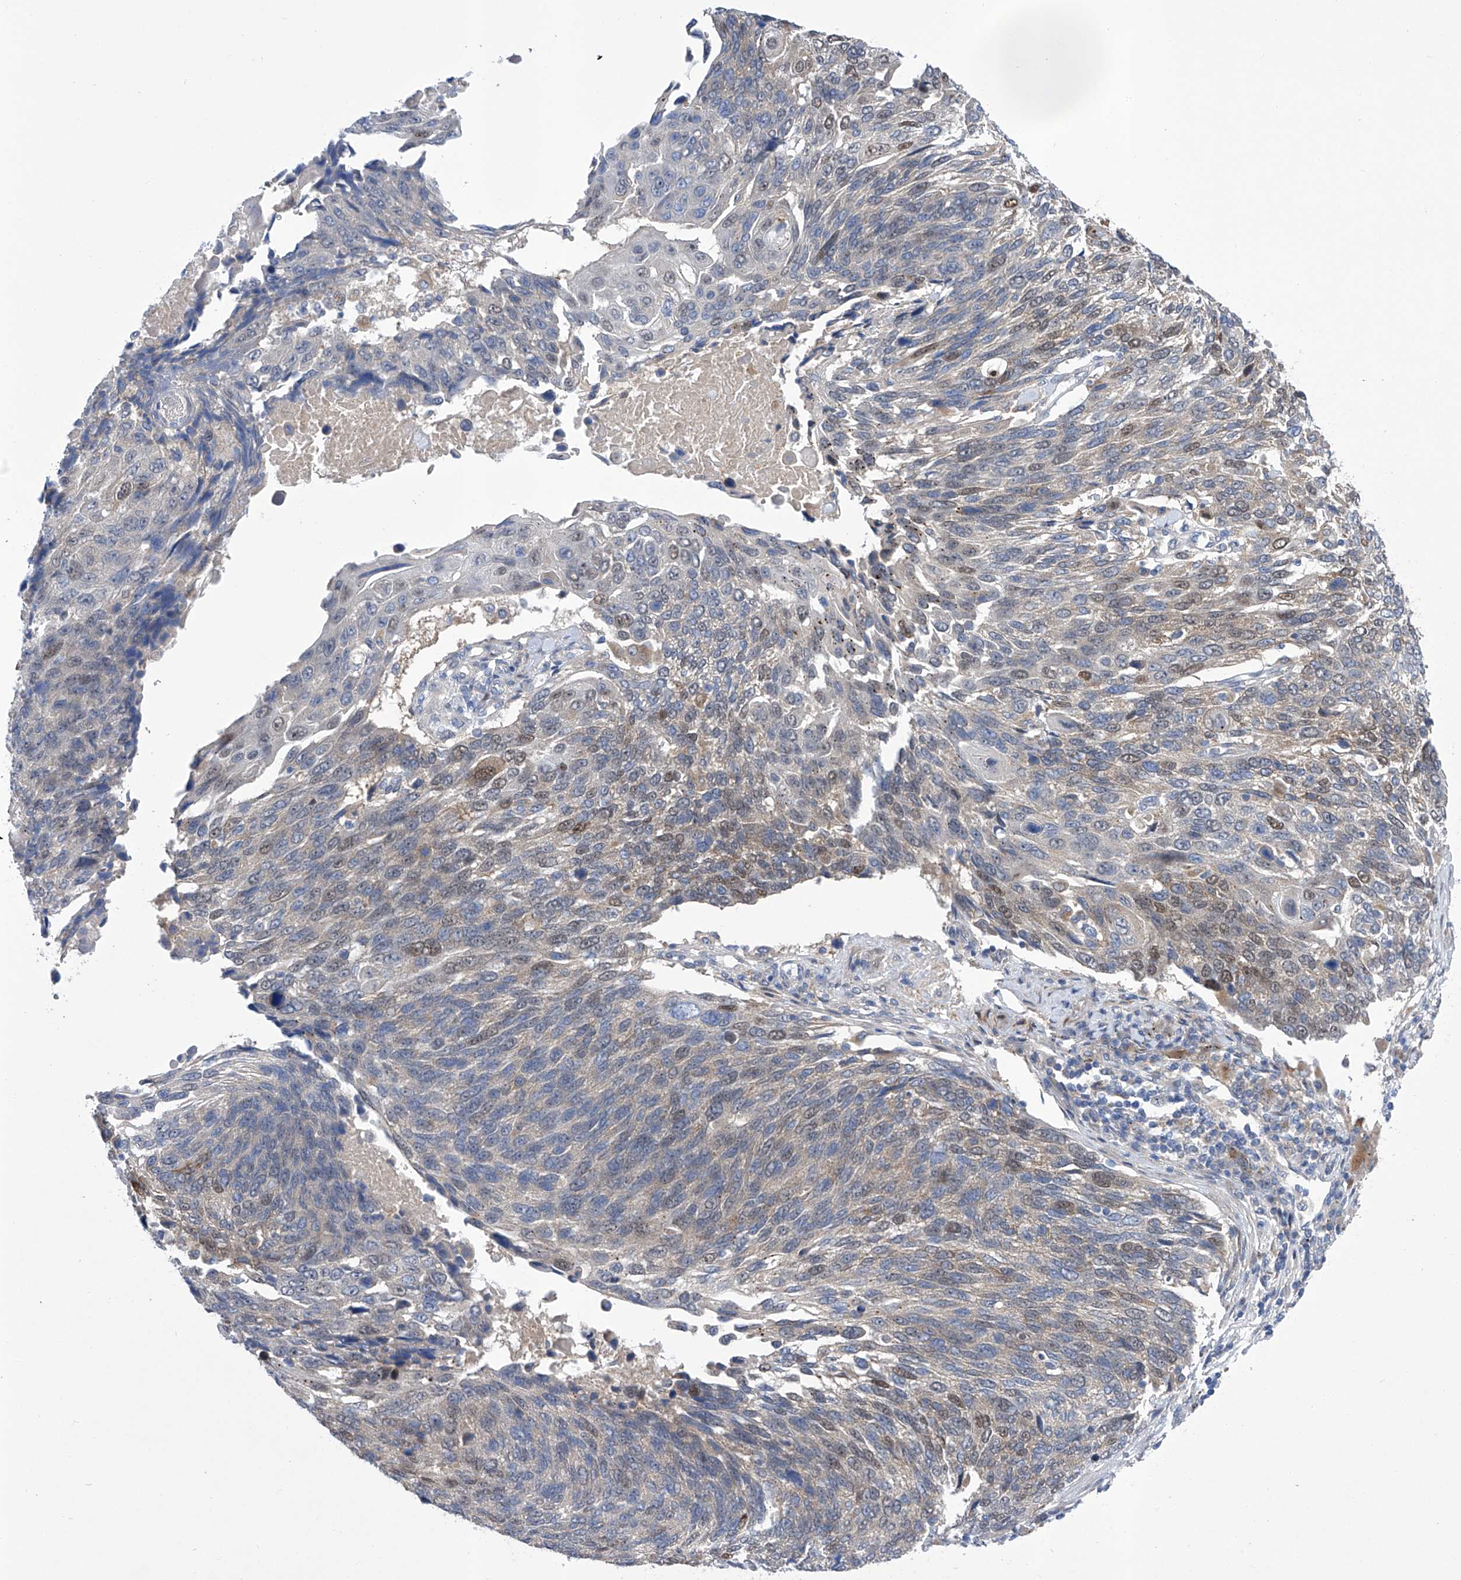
{"staining": {"intensity": "moderate", "quantity": "<25%", "location": "nuclear"}, "tissue": "lung cancer", "cell_type": "Tumor cells", "image_type": "cancer", "snomed": [{"axis": "morphology", "description": "Squamous cell carcinoma, NOS"}, {"axis": "topography", "description": "Lung"}], "caption": "Tumor cells demonstrate low levels of moderate nuclear staining in about <25% of cells in human lung squamous cell carcinoma.", "gene": "SRBD1", "patient": {"sex": "male", "age": 66}}